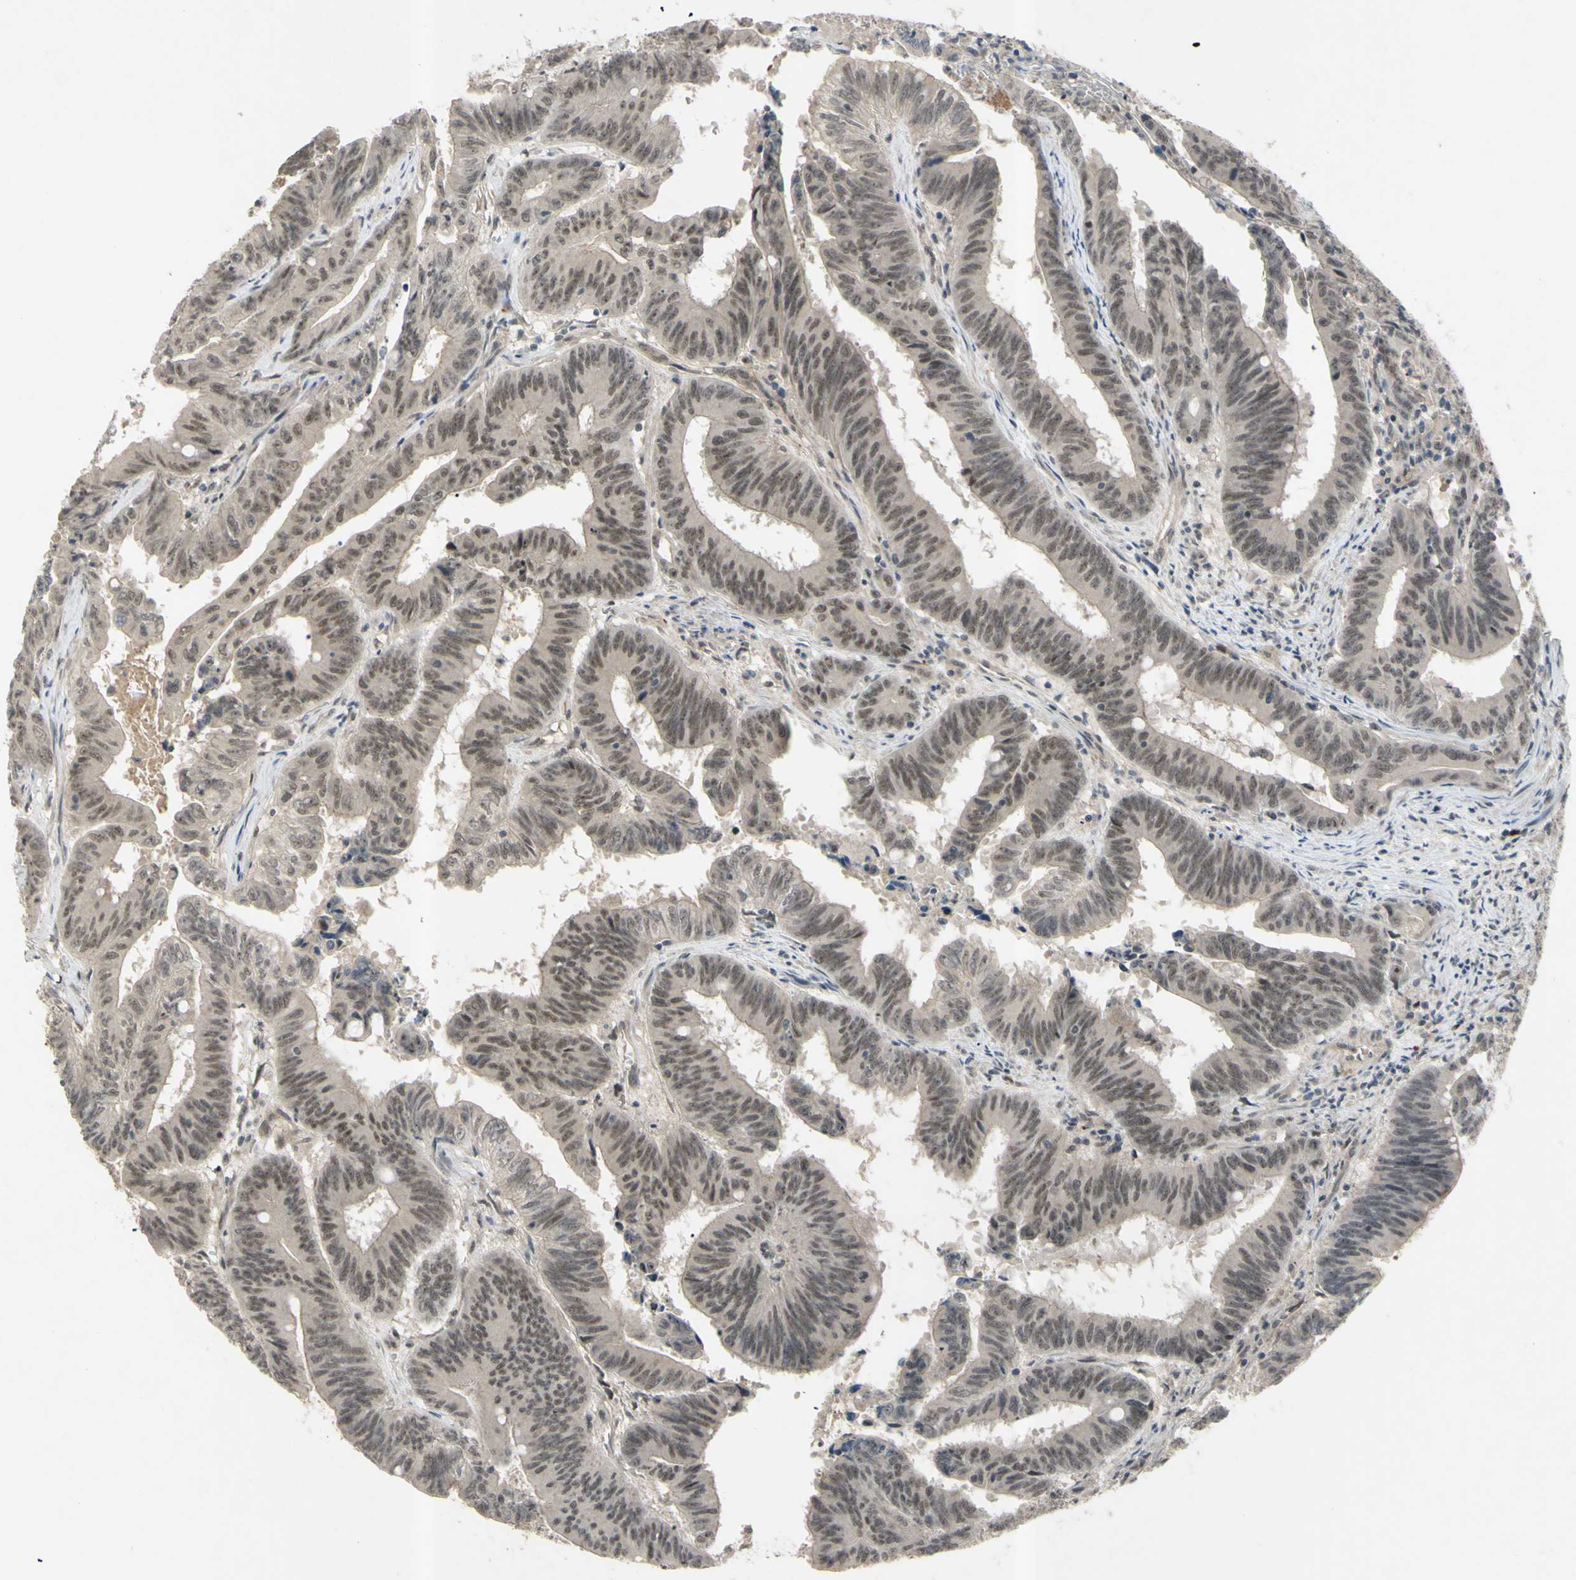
{"staining": {"intensity": "weak", "quantity": ">75%", "location": "cytoplasmic/membranous,nuclear"}, "tissue": "colorectal cancer", "cell_type": "Tumor cells", "image_type": "cancer", "snomed": [{"axis": "morphology", "description": "Adenocarcinoma, NOS"}, {"axis": "topography", "description": "Colon"}], "caption": "The histopathology image reveals staining of adenocarcinoma (colorectal), revealing weak cytoplasmic/membranous and nuclear protein staining (brown color) within tumor cells. (brown staining indicates protein expression, while blue staining denotes nuclei).", "gene": "ALK", "patient": {"sex": "male", "age": 45}}